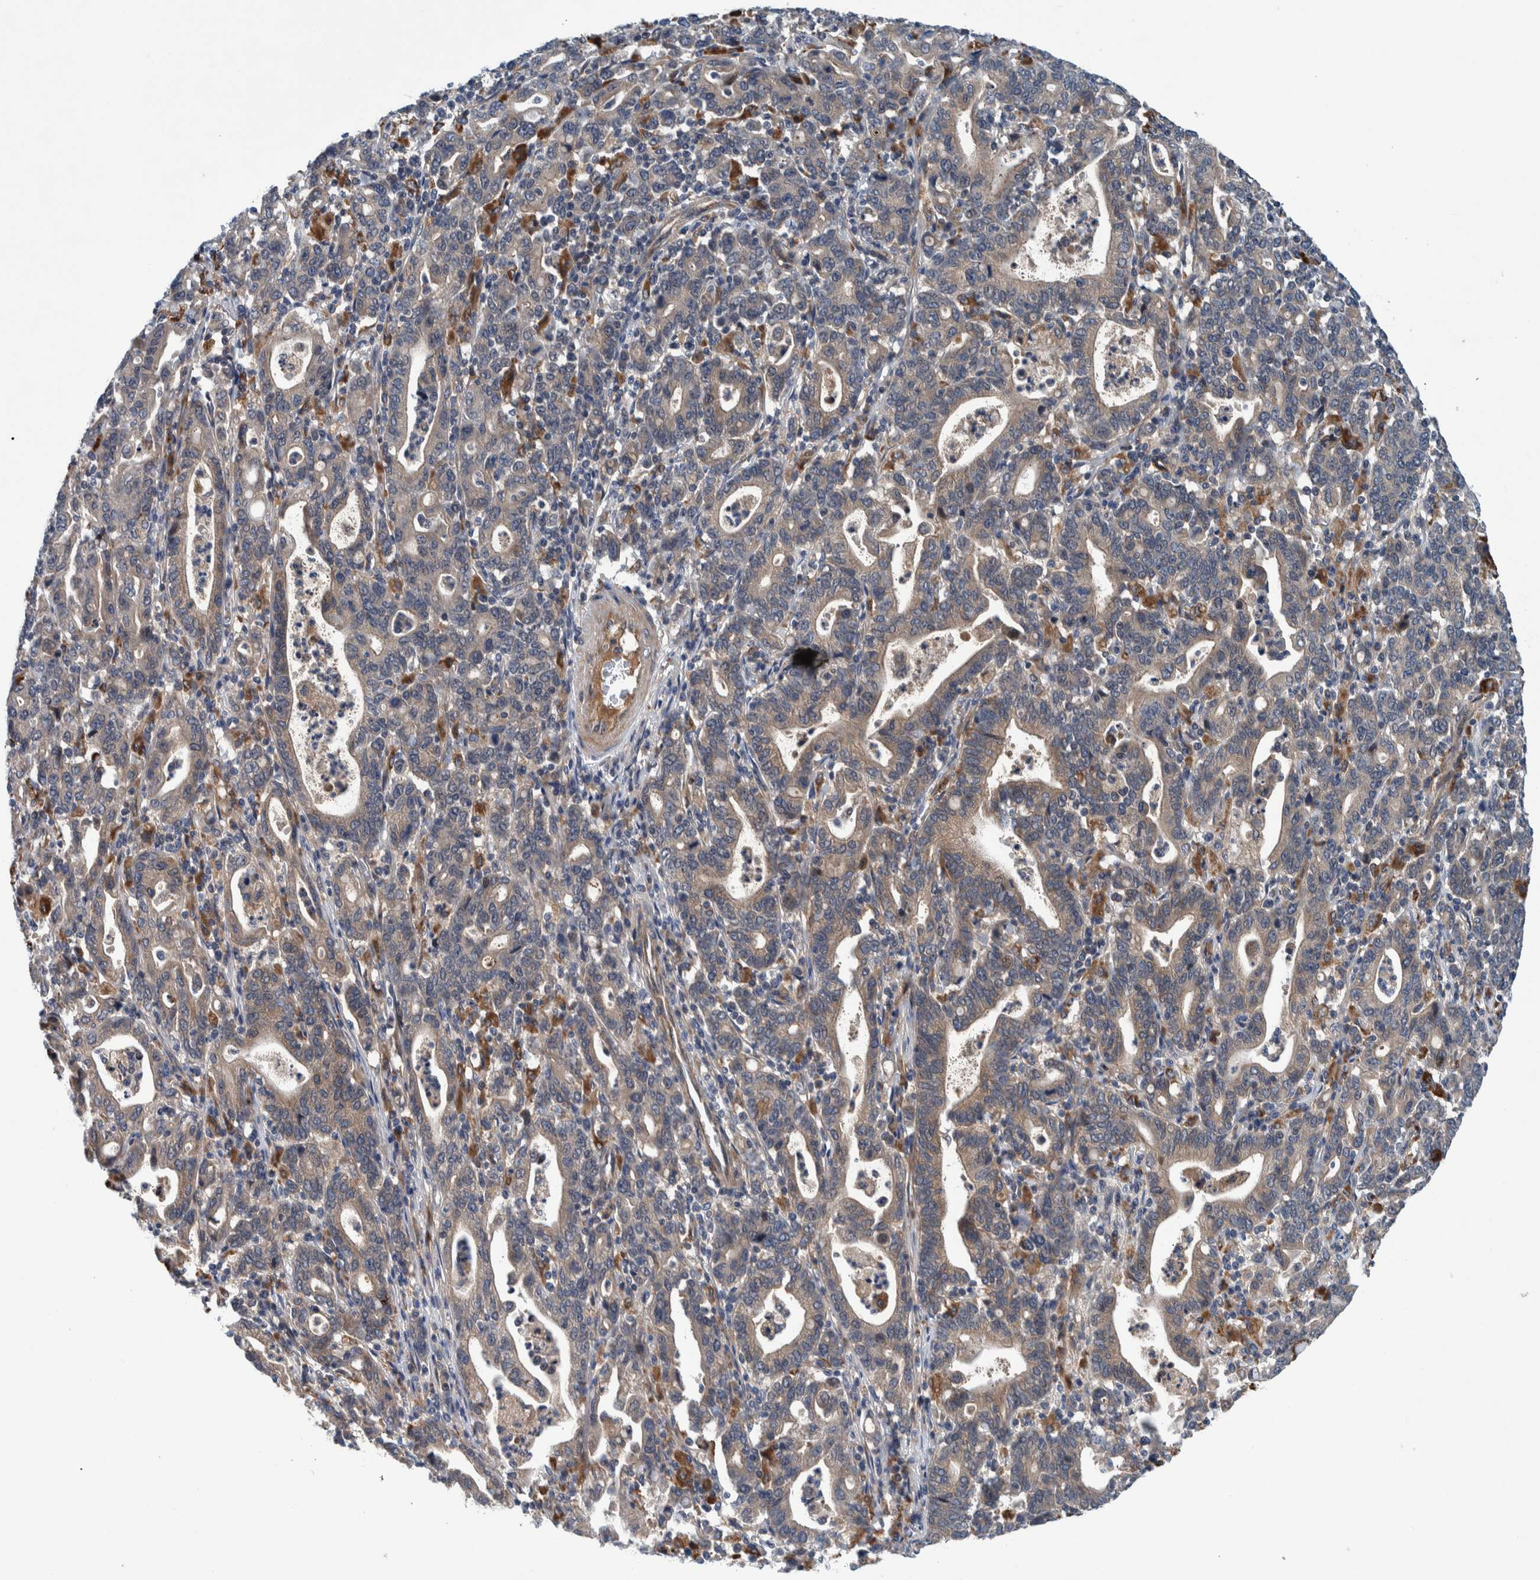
{"staining": {"intensity": "weak", "quantity": ">75%", "location": "cytoplasmic/membranous"}, "tissue": "stomach cancer", "cell_type": "Tumor cells", "image_type": "cancer", "snomed": [{"axis": "morphology", "description": "Adenocarcinoma, NOS"}, {"axis": "topography", "description": "Stomach, upper"}], "caption": "Immunohistochemistry (IHC) staining of stomach cancer, which reveals low levels of weak cytoplasmic/membranous staining in about >75% of tumor cells indicating weak cytoplasmic/membranous protein expression. The staining was performed using DAB (brown) for protein detection and nuclei were counterstained in hematoxylin (blue).", "gene": "ITIH3", "patient": {"sex": "male", "age": 69}}